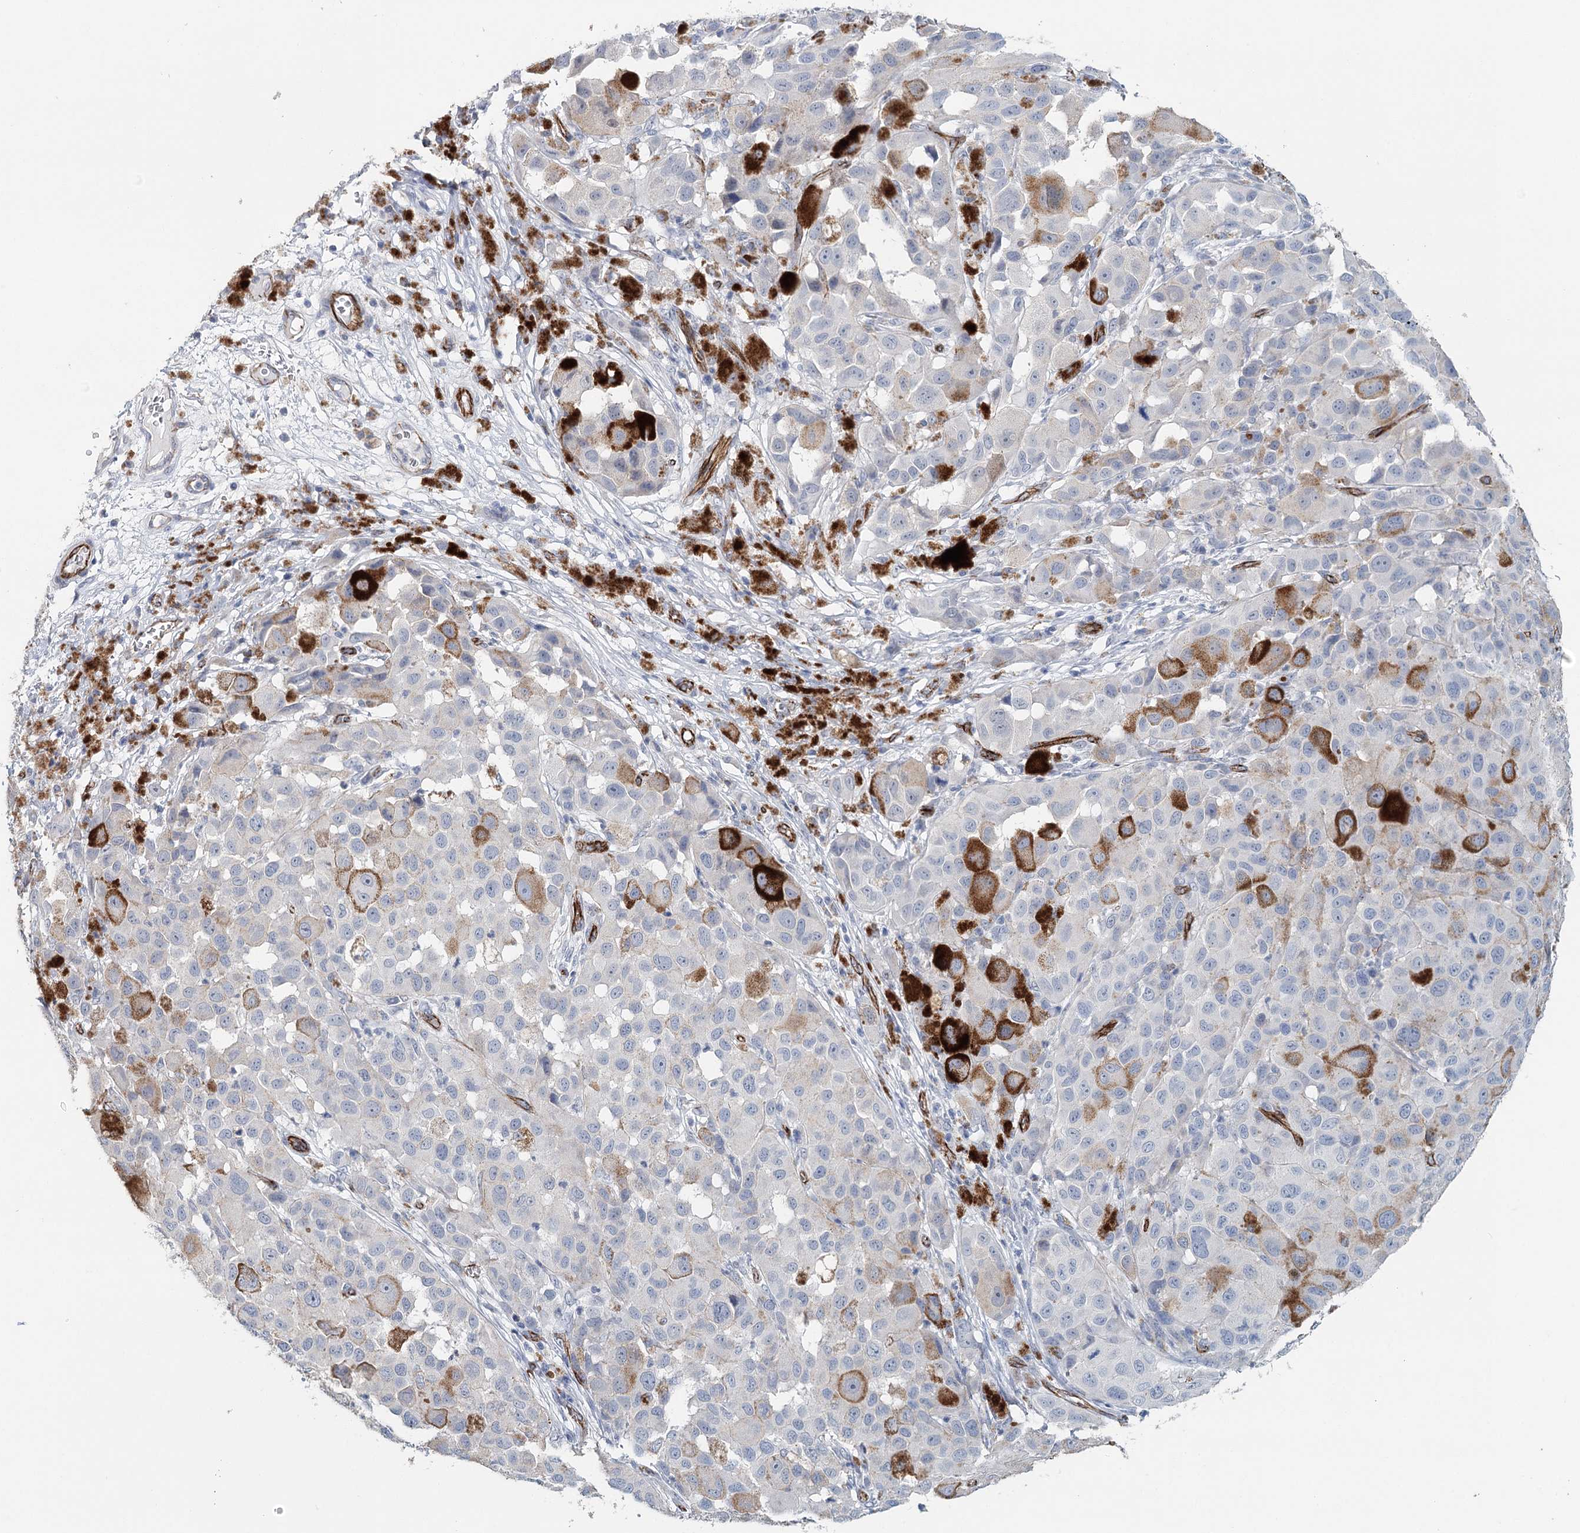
{"staining": {"intensity": "negative", "quantity": "none", "location": "none"}, "tissue": "melanoma", "cell_type": "Tumor cells", "image_type": "cancer", "snomed": [{"axis": "morphology", "description": "Malignant melanoma, NOS"}, {"axis": "topography", "description": "Skin"}], "caption": "Immunohistochemical staining of human malignant melanoma demonstrates no significant expression in tumor cells.", "gene": "SYNPO", "patient": {"sex": "male", "age": 96}}